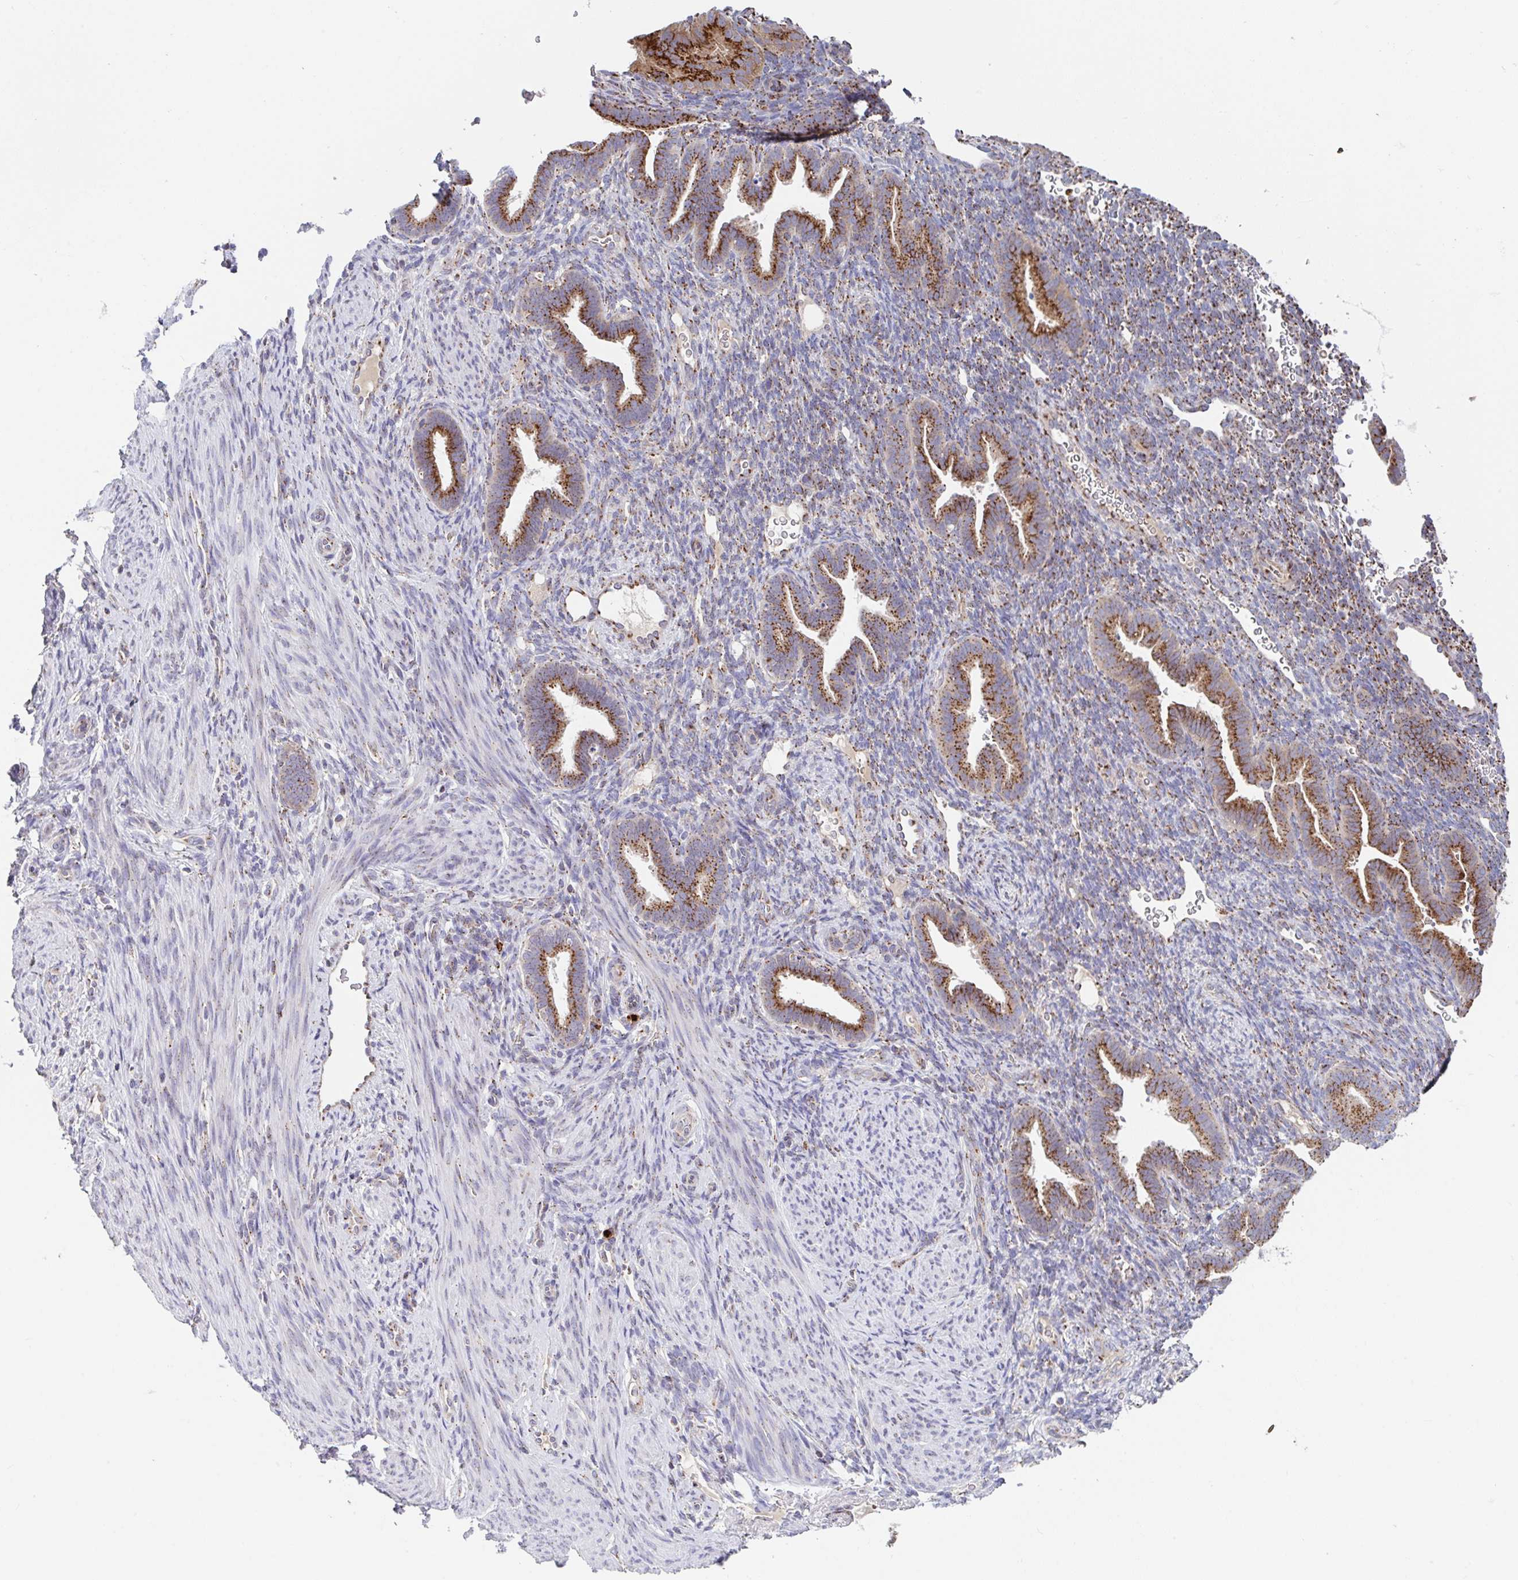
{"staining": {"intensity": "moderate", "quantity": "25%-75%", "location": "cytoplasmic/membranous"}, "tissue": "endometrium", "cell_type": "Cells in endometrial stroma", "image_type": "normal", "snomed": [{"axis": "morphology", "description": "Normal tissue, NOS"}, {"axis": "topography", "description": "Endometrium"}], "caption": "Protein staining by immunohistochemistry exhibits moderate cytoplasmic/membranous expression in approximately 25%-75% of cells in endometrial stroma in unremarkable endometrium.", "gene": "PROSER3", "patient": {"sex": "female", "age": 34}}